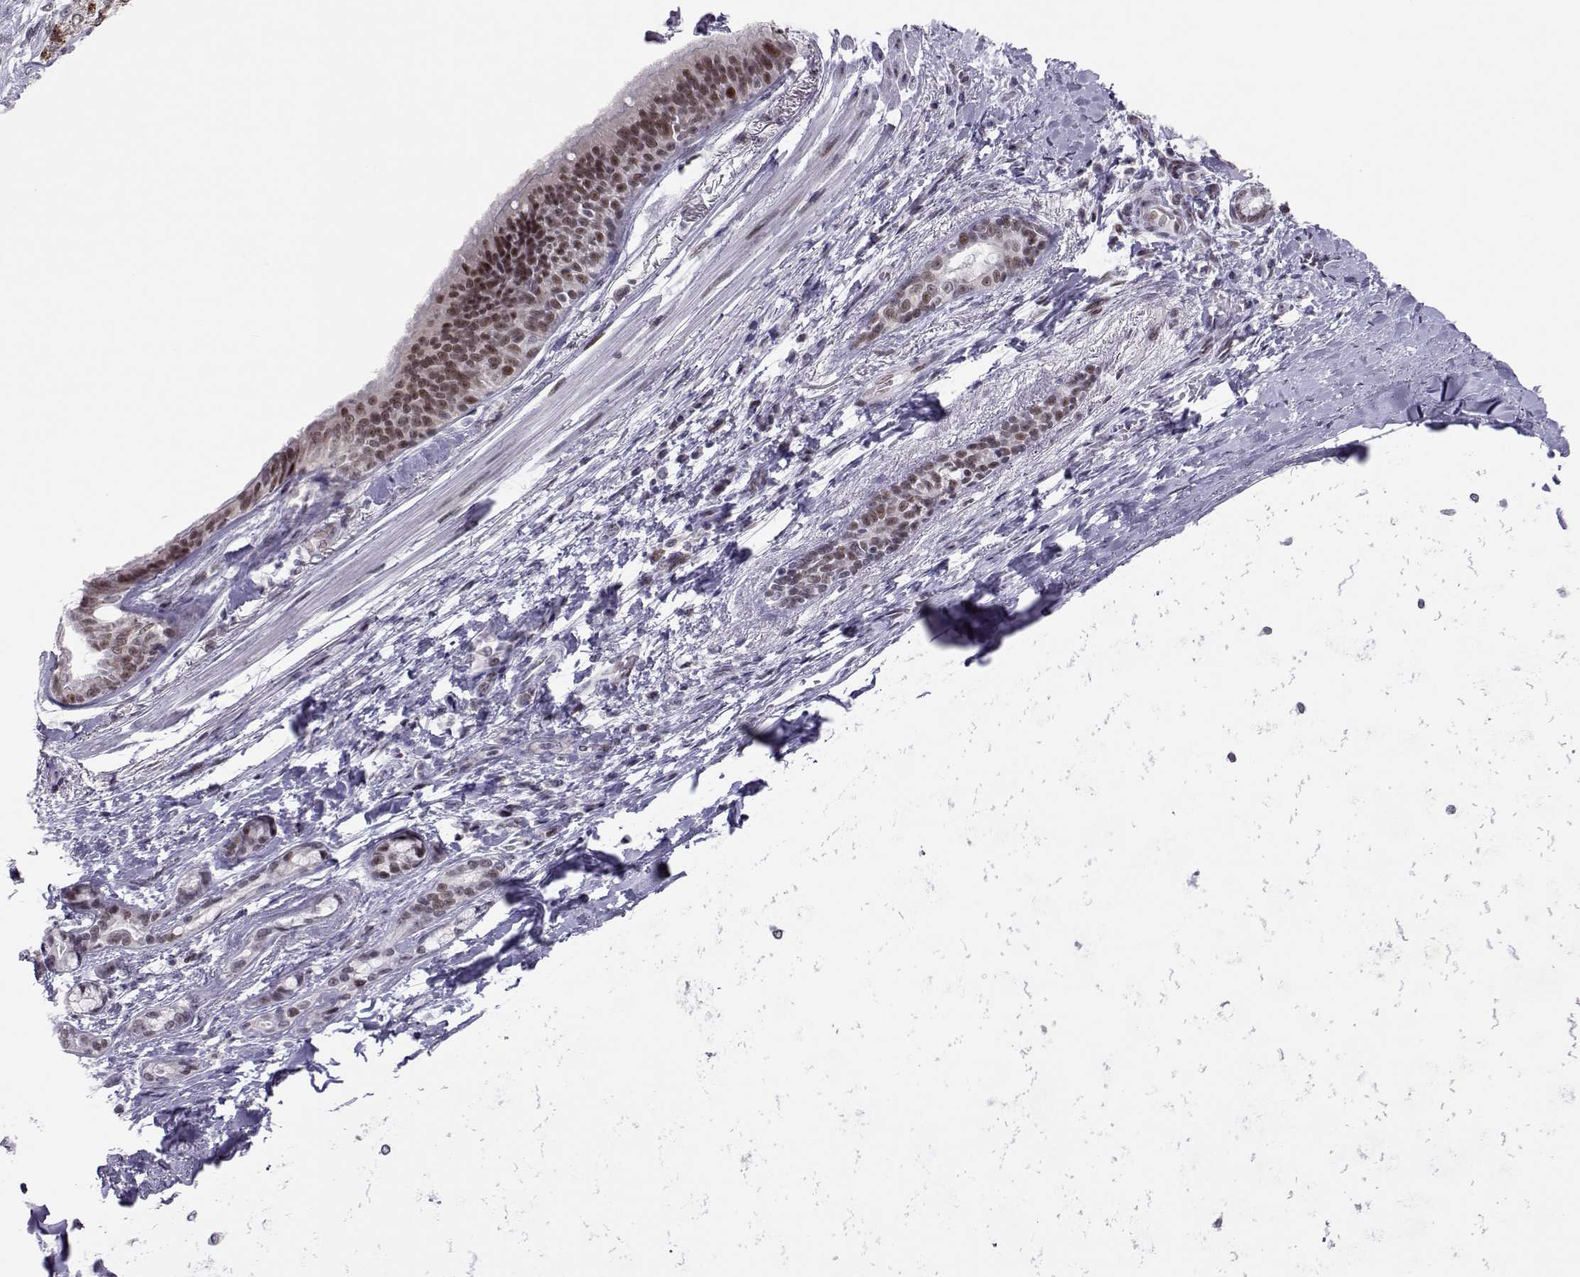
{"staining": {"intensity": "moderate", "quantity": ">75%", "location": "nuclear"}, "tissue": "bronchus", "cell_type": "Respiratory epithelial cells", "image_type": "normal", "snomed": [{"axis": "morphology", "description": "Normal tissue, NOS"}, {"axis": "morphology", "description": "Squamous cell carcinoma, NOS"}, {"axis": "topography", "description": "Bronchus"}, {"axis": "topography", "description": "Lung"}], "caption": "Bronchus was stained to show a protein in brown. There is medium levels of moderate nuclear positivity in approximately >75% of respiratory epithelial cells.", "gene": "SIX6", "patient": {"sex": "male", "age": 69}}